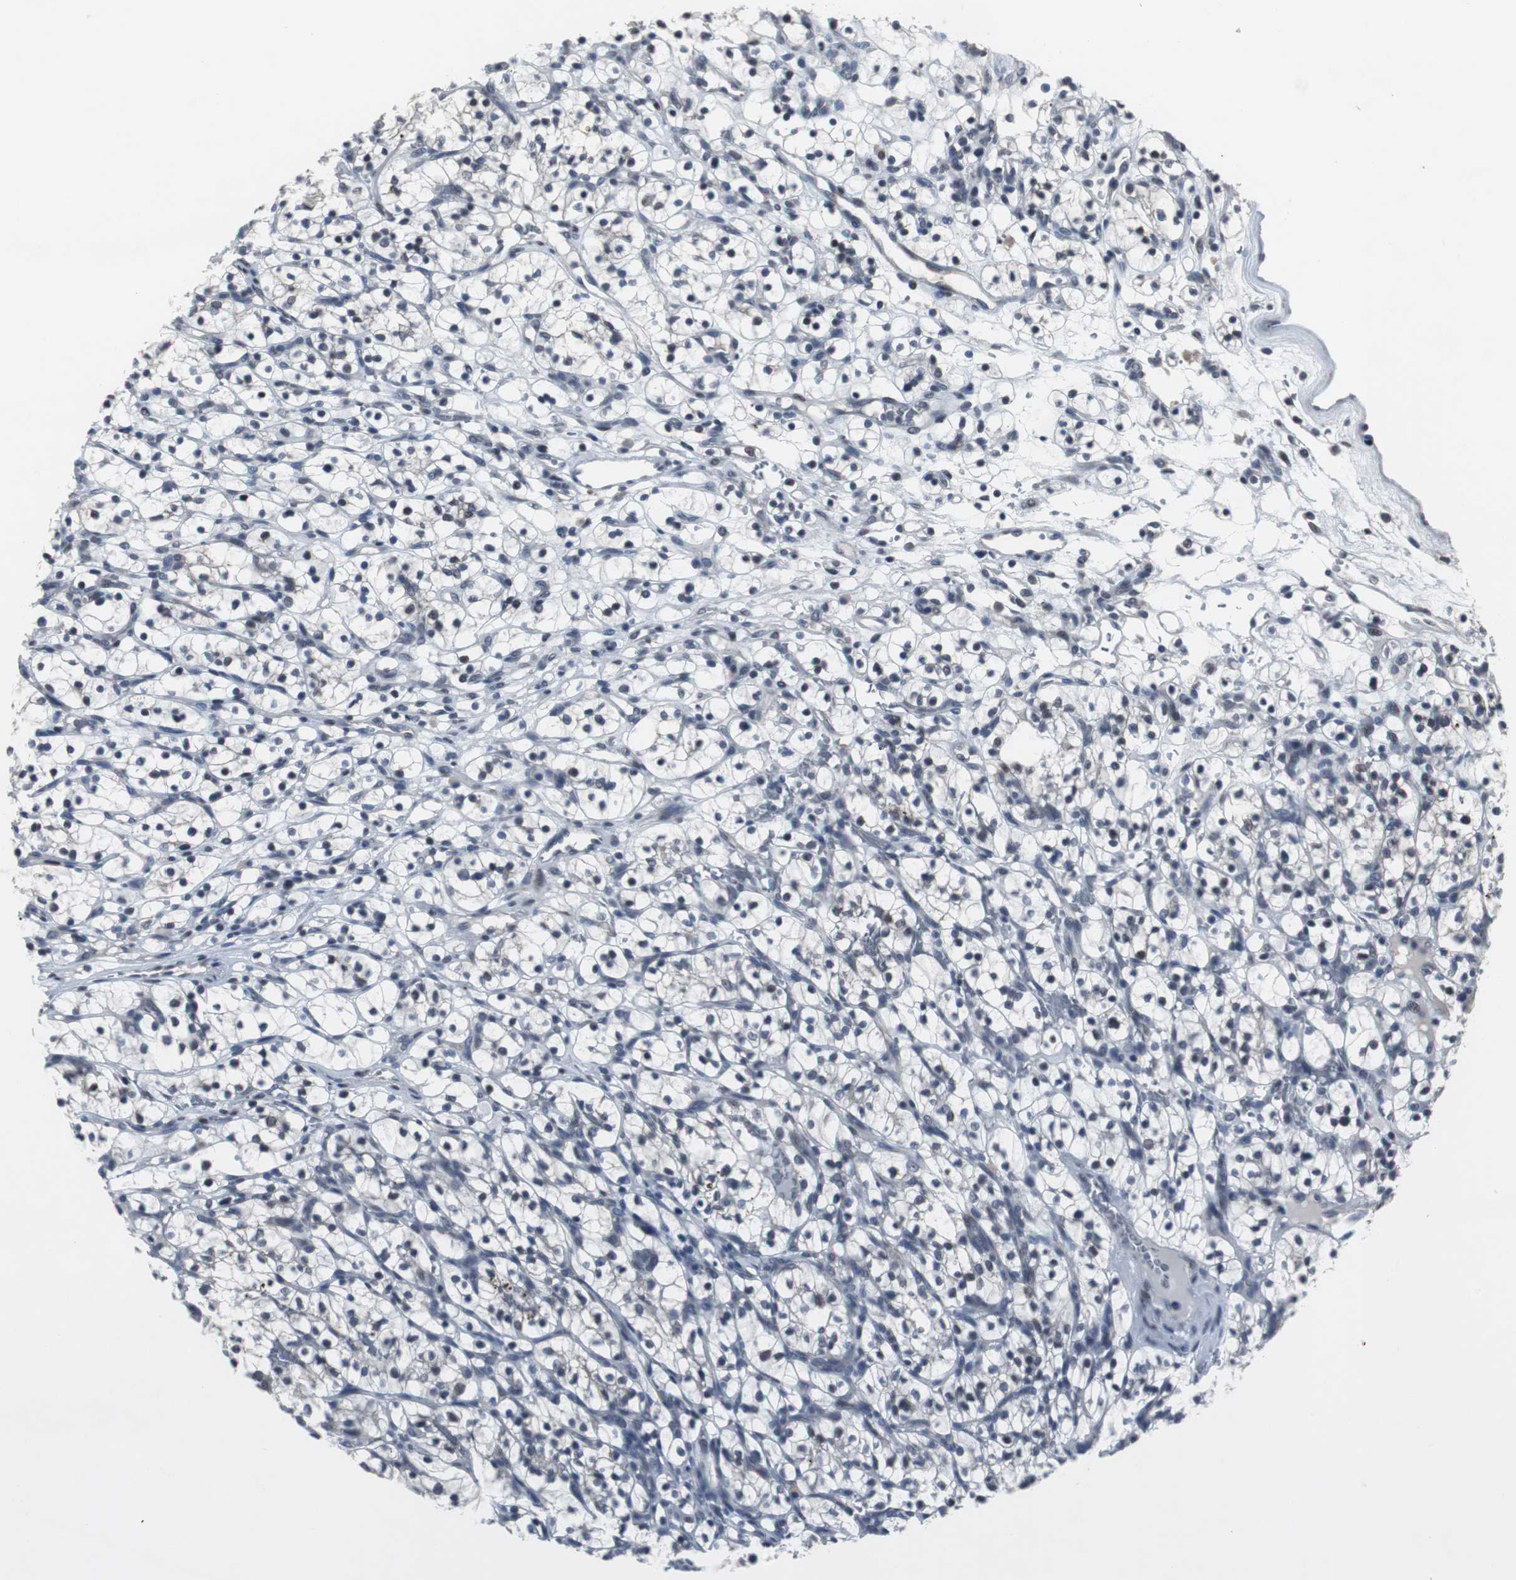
{"staining": {"intensity": "strong", "quantity": "<25%", "location": "nuclear"}, "tissue": "renal cancer", "cell_type": "Tumor cells", "image_type": "cancer", "snomed": [{"axis": "morphology", "description": "Adenocarcinoma, NOS"}, {"axis": "topography", "description": "Kidney"}], "caption": "Renal adenocarcinoma stained with immunohistochemistry (IHC) exhibits strong nuclear expression in approximately <25% of tumor cells. (Brightfield microscopy of DAB IHC at high magnification).", "gene": "FOXP4", "patient": {"sex": "female", "age": 57}}